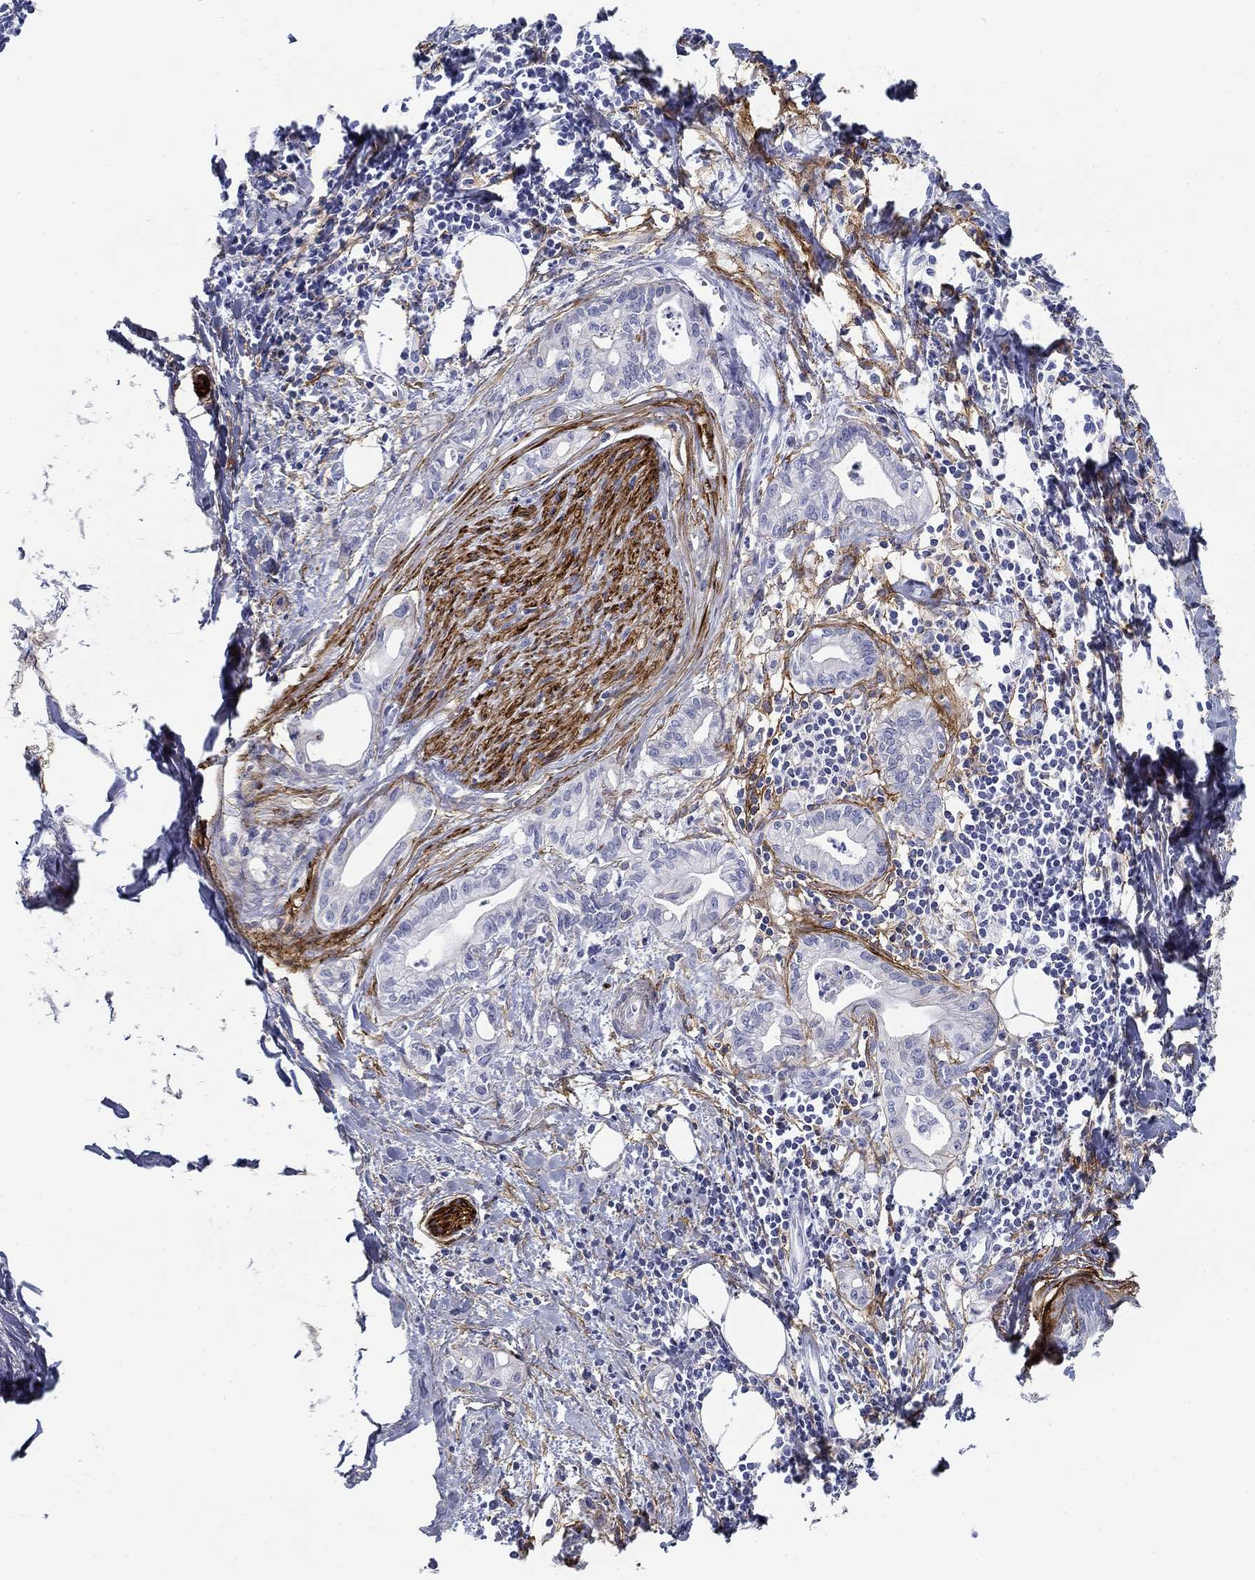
{"staining": {"intensity": "negative", "quantity": "none", "location": "none"}, "tissue": "pancreatic cancer", "cell_type": "Tumor cells", "image_type": "cancer", "snomed": [{"axis": "morphology", "description": "Adenocarcinoma, NOS"}, {"axis": "topography", "description": "Pancreas"}], "caption": "The histopathology image exhibits no staining of tumor cells in adenocarcinoma (pancreatic). Brightfield microscopy of IHC stained with DAB (brown) and hematoxylin (blue), captured at high magnification.", "gene": "GPC1", "patient": {"sex": "male", "age": 71}}